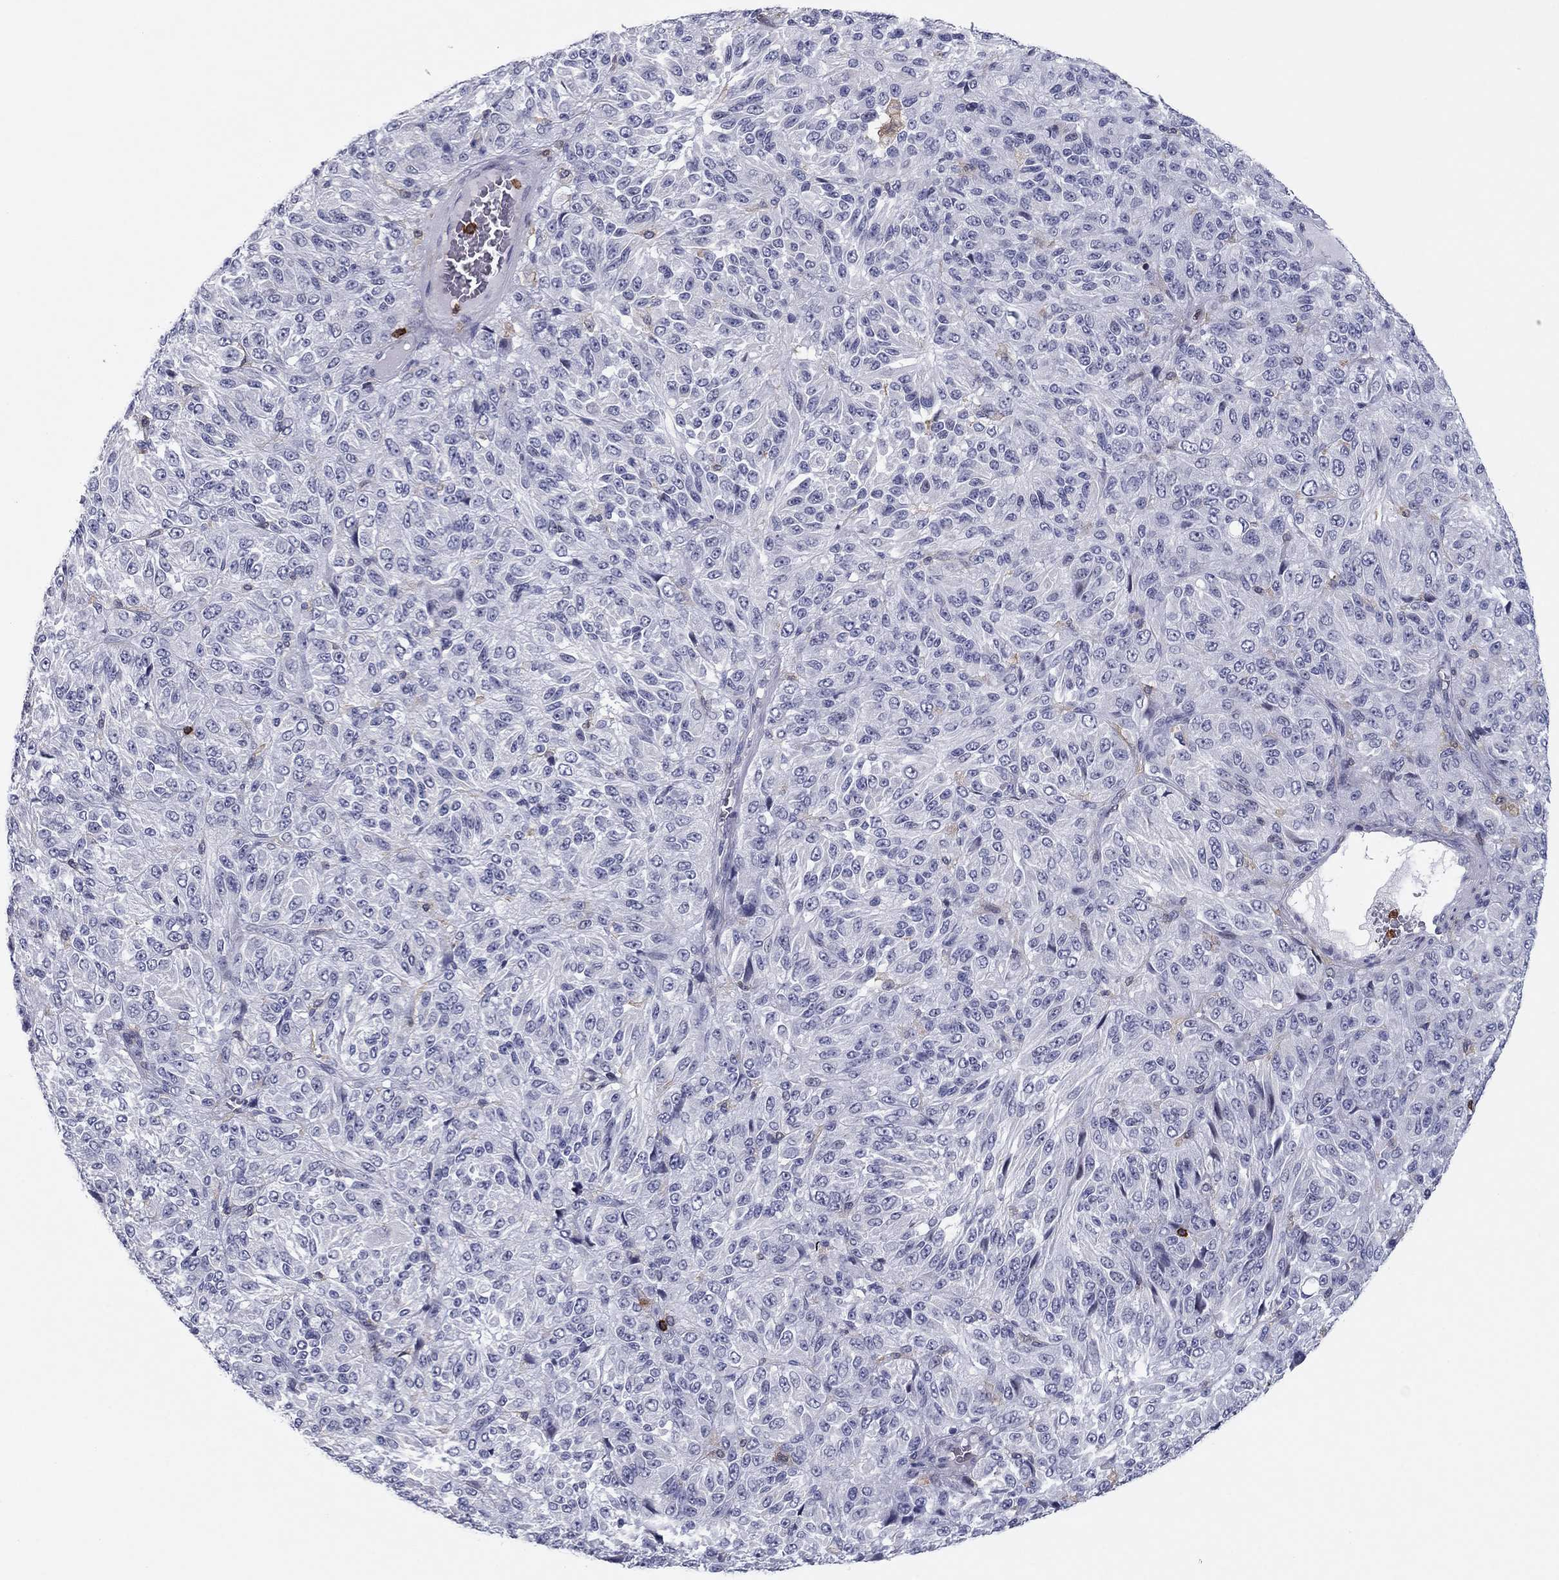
{"staining": {"intensity": "negative", "quantity": "none", "location": "none"}, "tissue": "melanoma", "cell_type": "Tumor cells", "image_type": "cancer", "snomed": [{"axis": "morphology", "description": "Malignant melanoma, Metastatic site"}, {"axis": "topography", "description": "Brain"}], "caption": "Tumor cells show no significant protein expression in melanoma.", "gene": "ARHGAP27", "patient": {"sex": "female", "age": 56}}